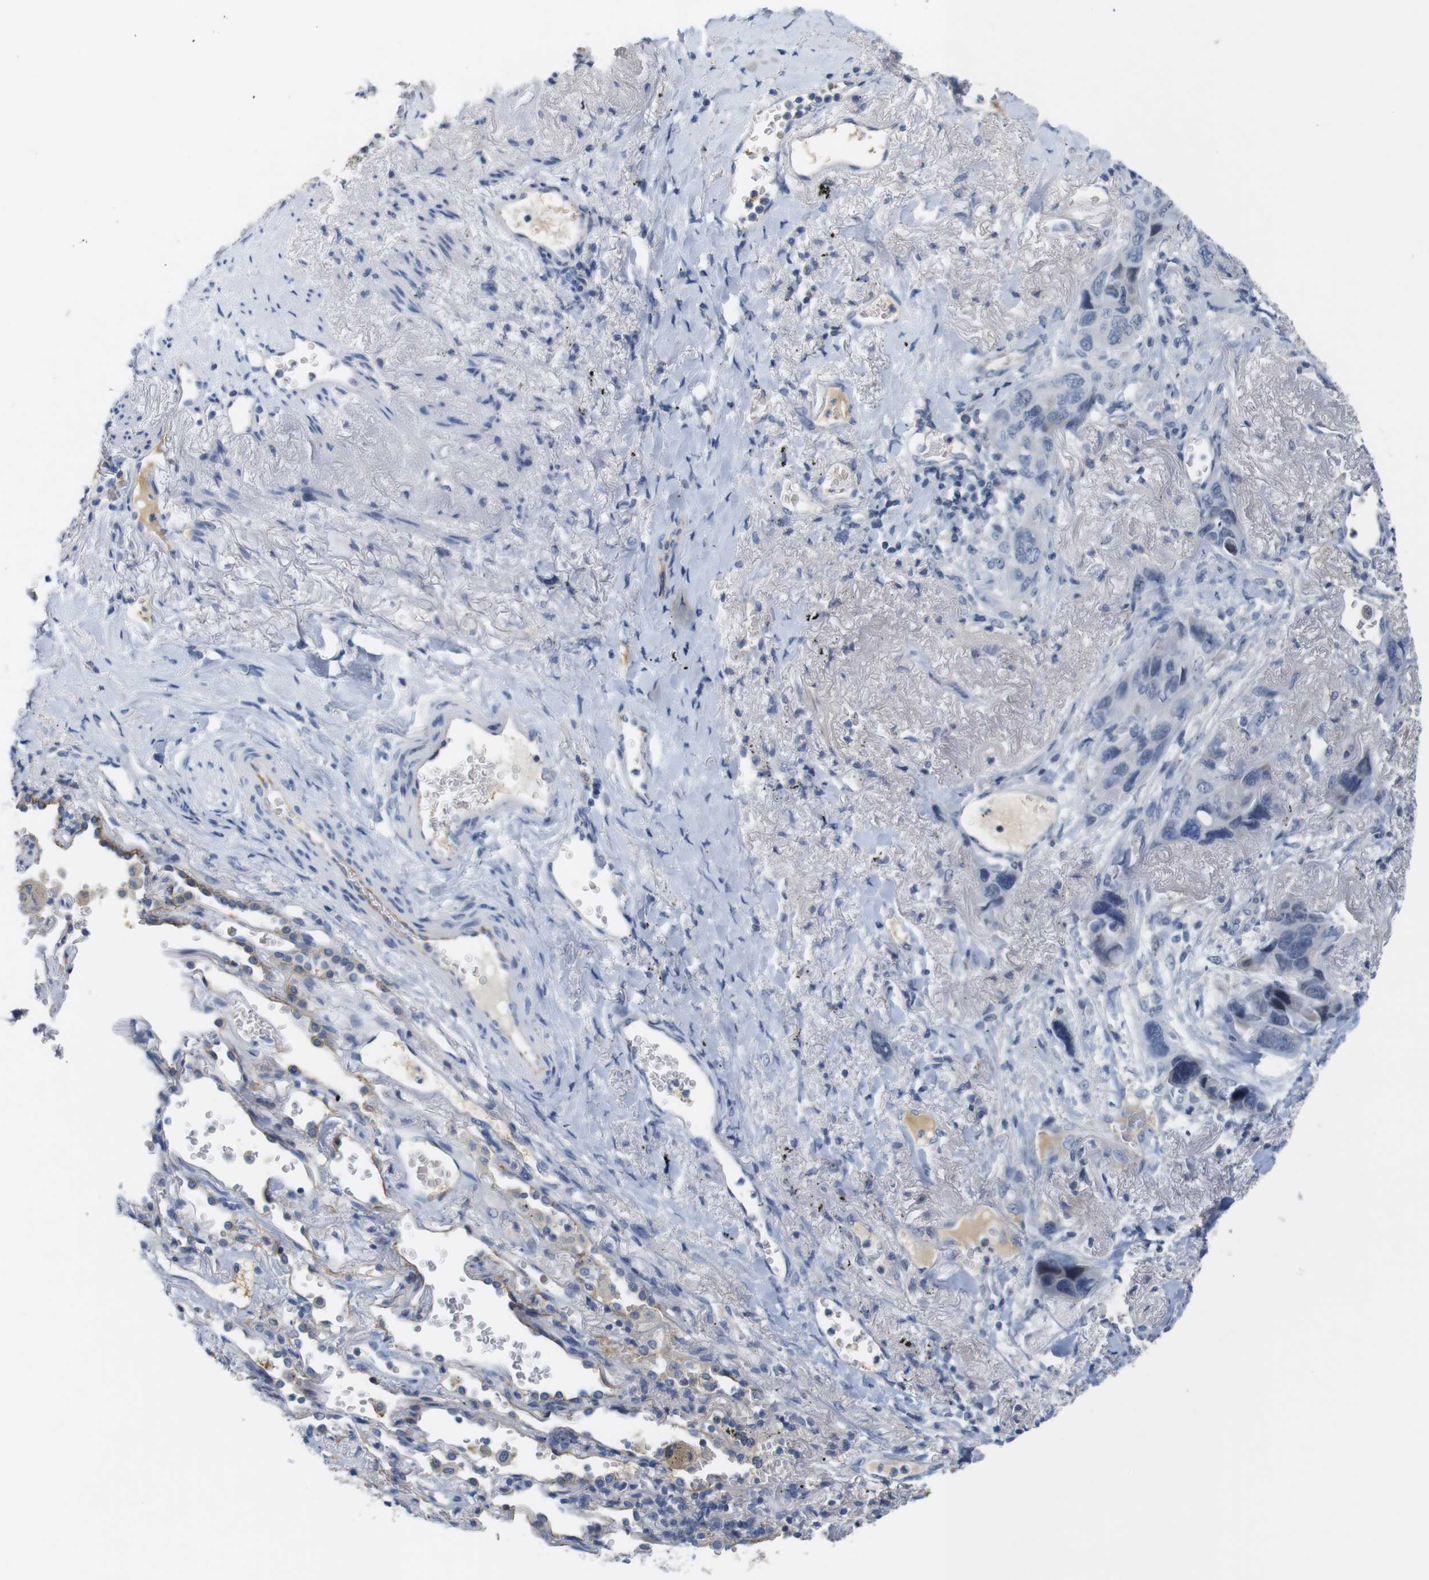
{"staining": {"intensity": "negative", "quantity": "none", "location": "none"}, "tissue": "lung cancer", "cell_type": "Tumor cells", "image_type": "cancer", "snomed": [{"axis": "morphology", "description": "Squamous cell carcinoma, NOS"}, {"axis": "topography", "description": "Lung"}], "caption": "An immunohistochemistry (IHC) photomicrograph of squamous cell carcinoma (lung) is shown. There is no staining in tumor cells of squamous cell carcinoma (lung).", "gene": "OTOF", "patient": {"sex": "female", "age": 73}}